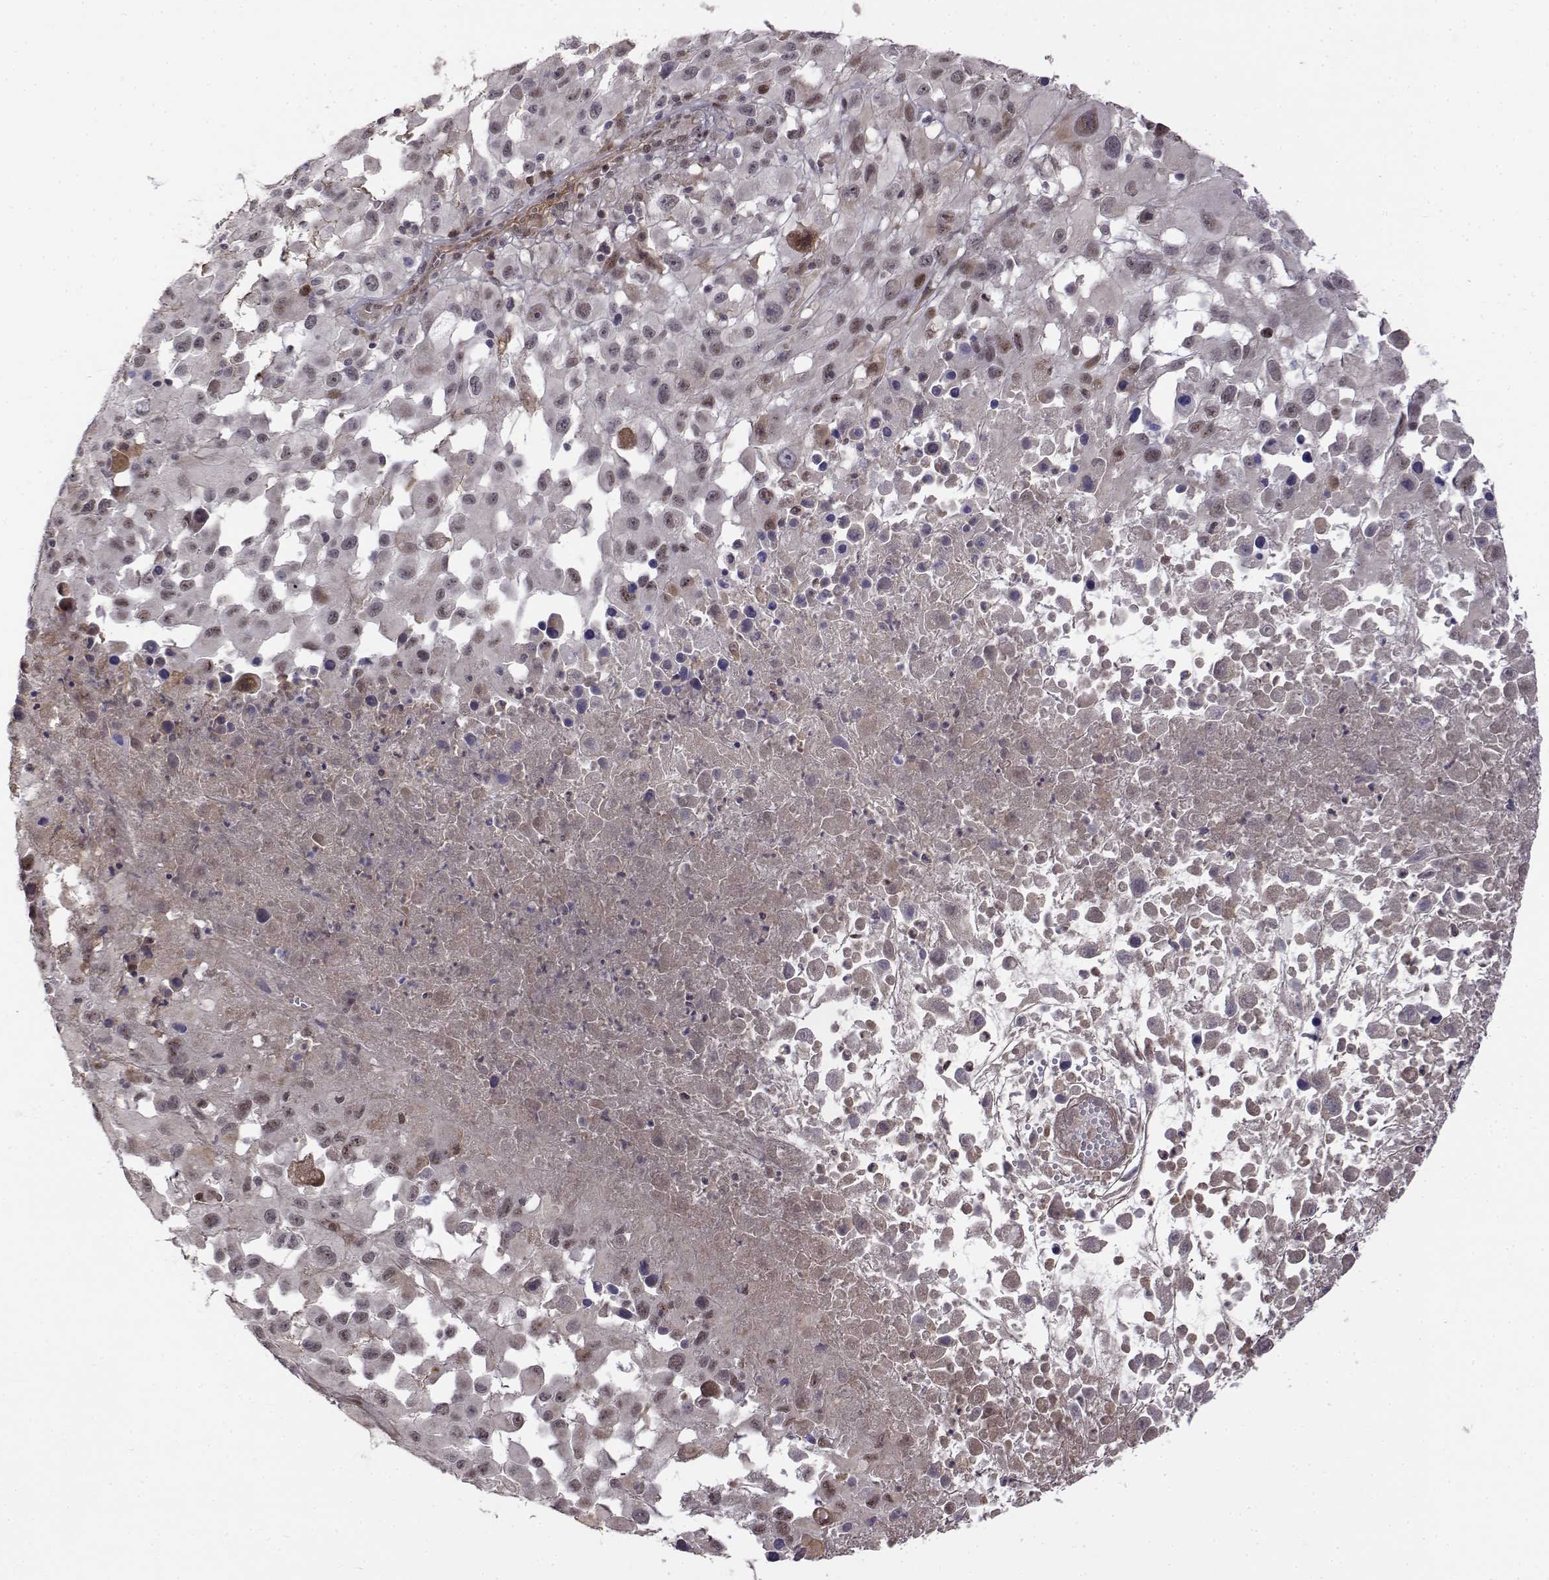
{"staining": {"intensity": "weak", "quantity": "25%-75%", "location": "nuclear"}, "tissue": "melanoma", "cell_type": "Tumor cells", "image_type": "cancer", "snomed": [{"axis": "morphology", "description": "Malignant melanoma, Metastatic site"}, {"axis": "topography", "description": "Soft tissue"}], "caption": "Weak nuclear expression for a protein is appreciated in approximately 25%-75% of tumor cells of melanoma using immunohistochemistry (IHC).", "gene": "ITGA7", "patient": {"sex": "male", "age": 50}}